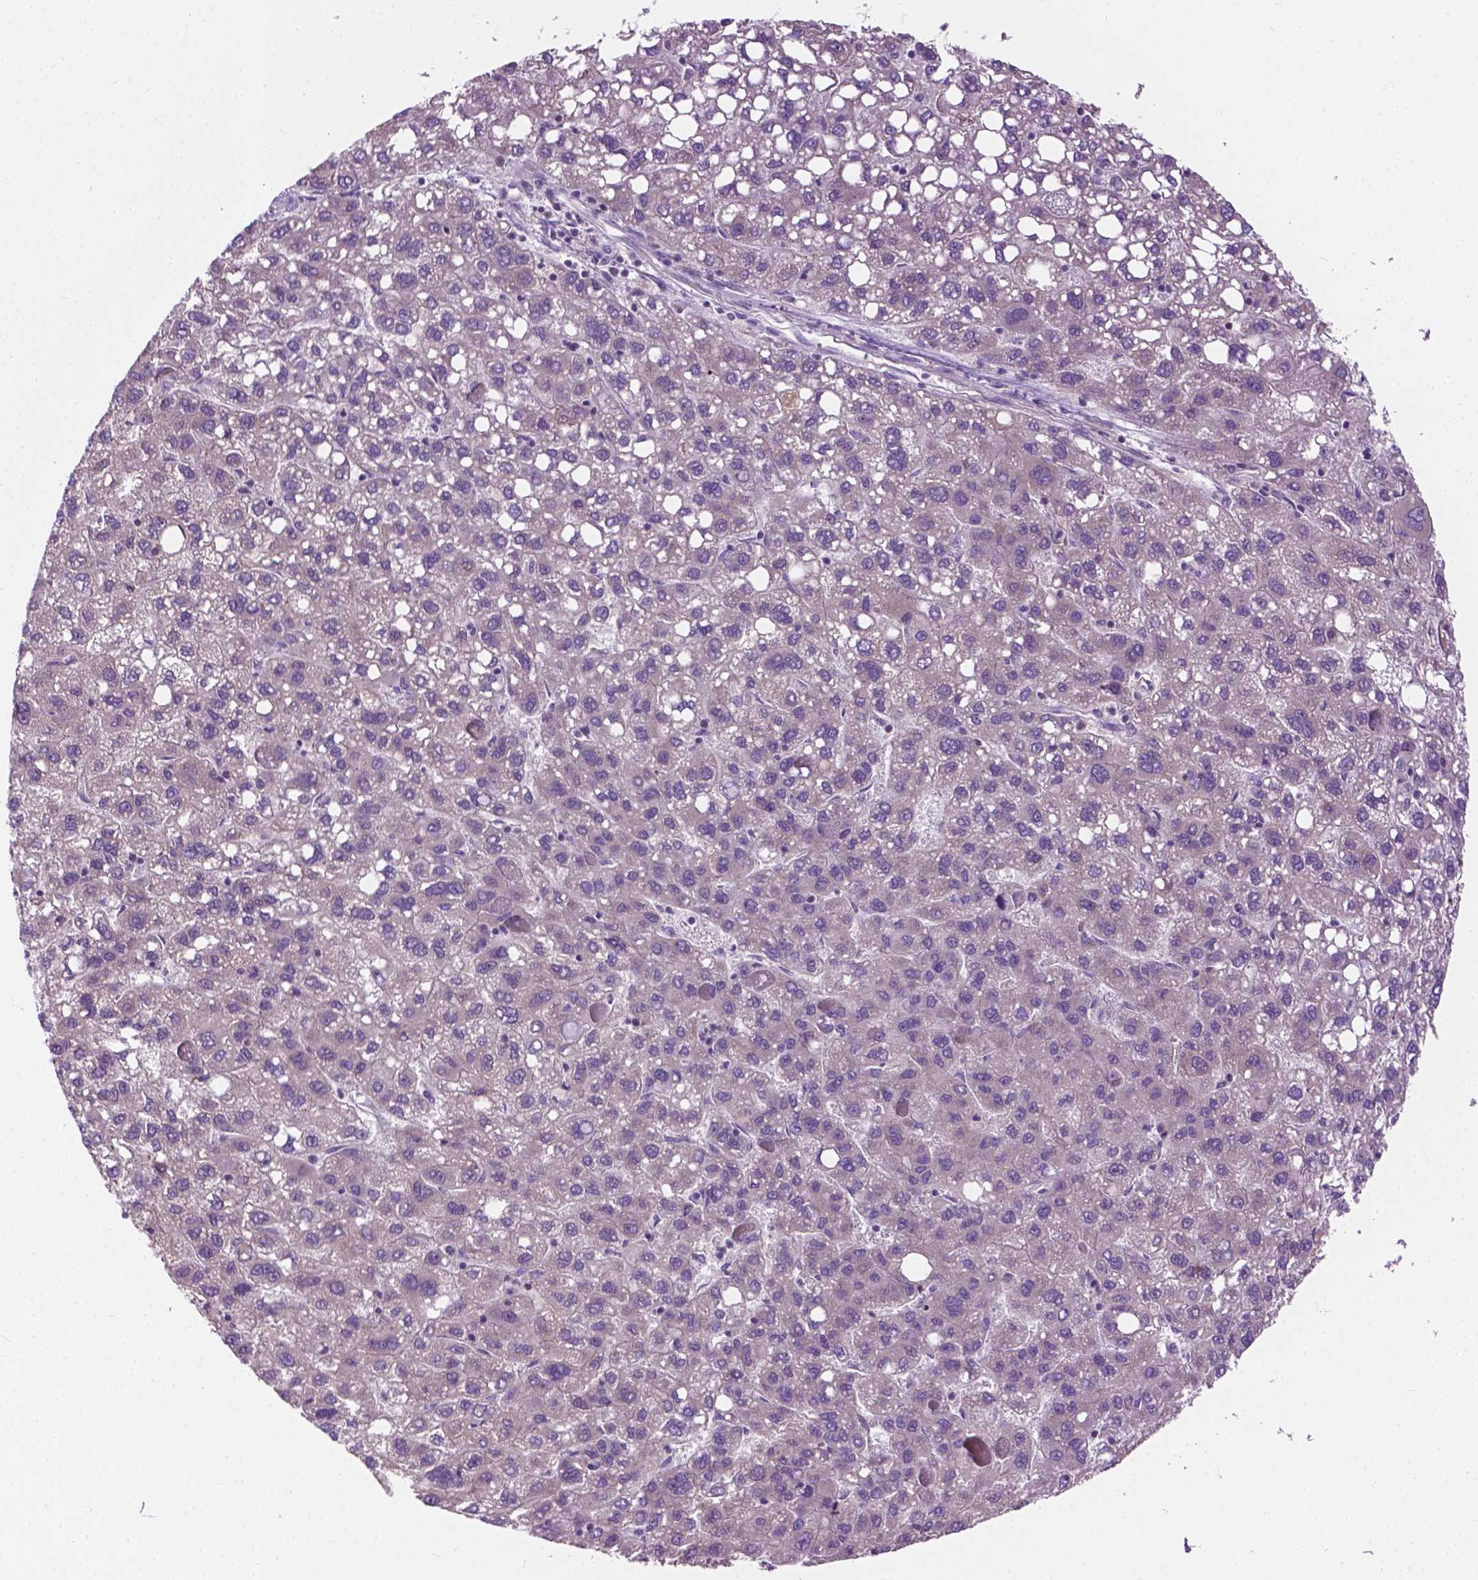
{"staining": {"intensity": "negative", "quantity": "none", "location": "none"}, "tissue": "liver cancer", "cell_type": "Tumor cells", "image_type": "cancer", "snomed": [{"axis": "morphology", "description": "Carcinoma, Hepatocellular, NOS"}, {"axis": "topography", "description": "Liver"}], "caption": "Human hepatocellular carcinoma (liver) stained for a protein using IHC reveals no positivity in tumor cells.", "gene": "MZT1", "patient": {"sex": "female", "age": 82}}